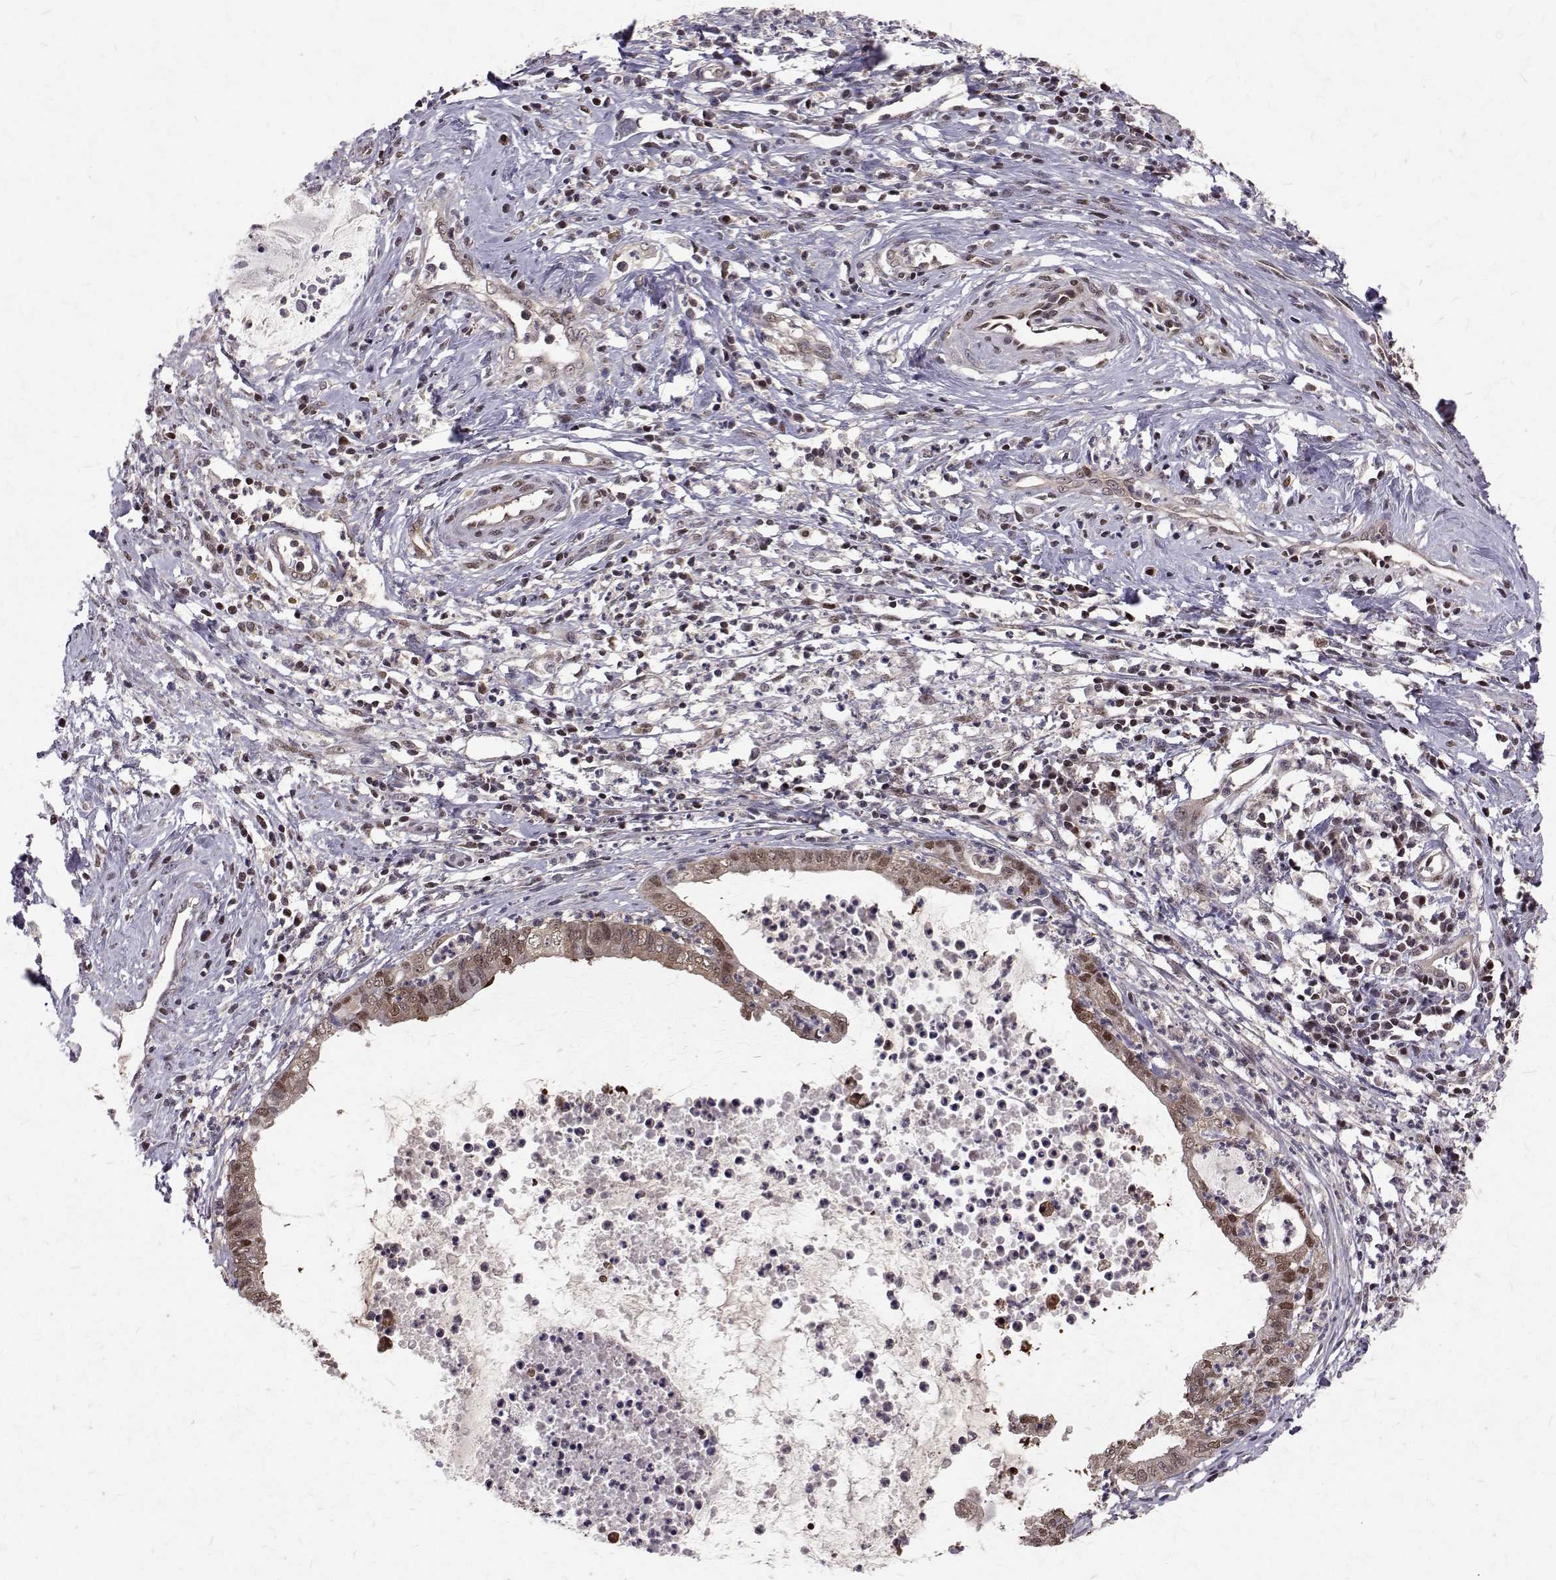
{"staining": {"intensity": "moderate", "quantity": ">75%", "location": "cytoplasmic/membranous,nuclear"}, "tissue": "cervical cancer", "cell_type": "Tumor cells", "image_type": "cancer", "snomed": [{"axis": "morphology", "description": "Normal tissue, NOS"}, {"axis": "morphology", "description": "Adenocarcinoma, NOS"}, {"axis": "topography", "description": "Cervix"}], "caption": "A brown stain labels moderate cytoplasmic/membranous and nuclear staining of a protein in cervical cancer tumor cells.", "gene": "NIF3L1", "patient": {"sex": "female", "age": 38}}